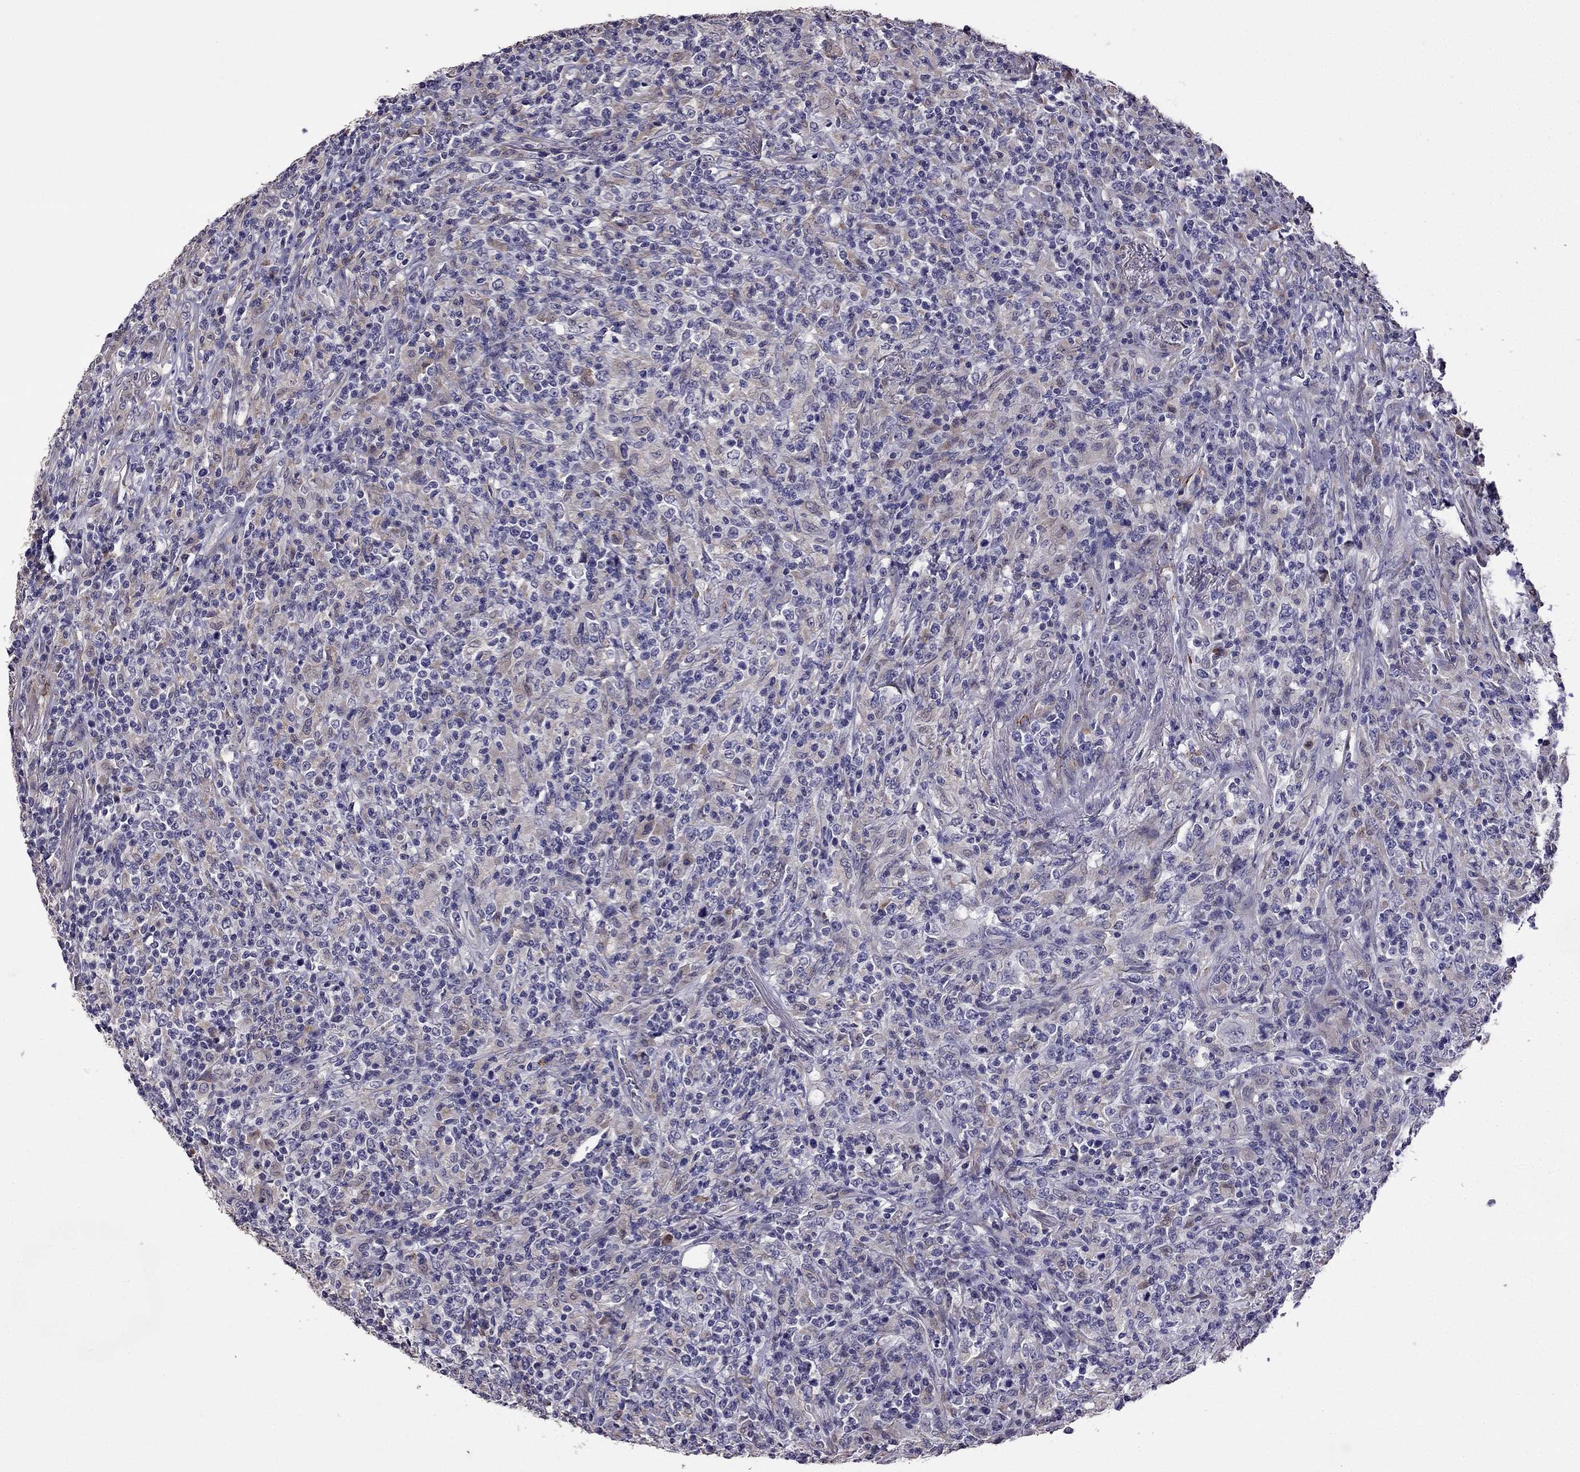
{"staining": {"intensity": "negative", "quantity": "none", "location": "none"}, "tissue": "lymphoma", "cell_type": "Tumor cells", "image_type": "cancer", "snomed": [{"axis": "morphology", "description": "Malignant lymphoma, non-Hodgkin's type, High grade"}, {"axis": "topography", "description": "Lung"}], "caption": "Tumor cells are negative for brown protein staining in lymphoma.", "gene": "CDH9", "patient": {"sex": "male", "age": 79}}